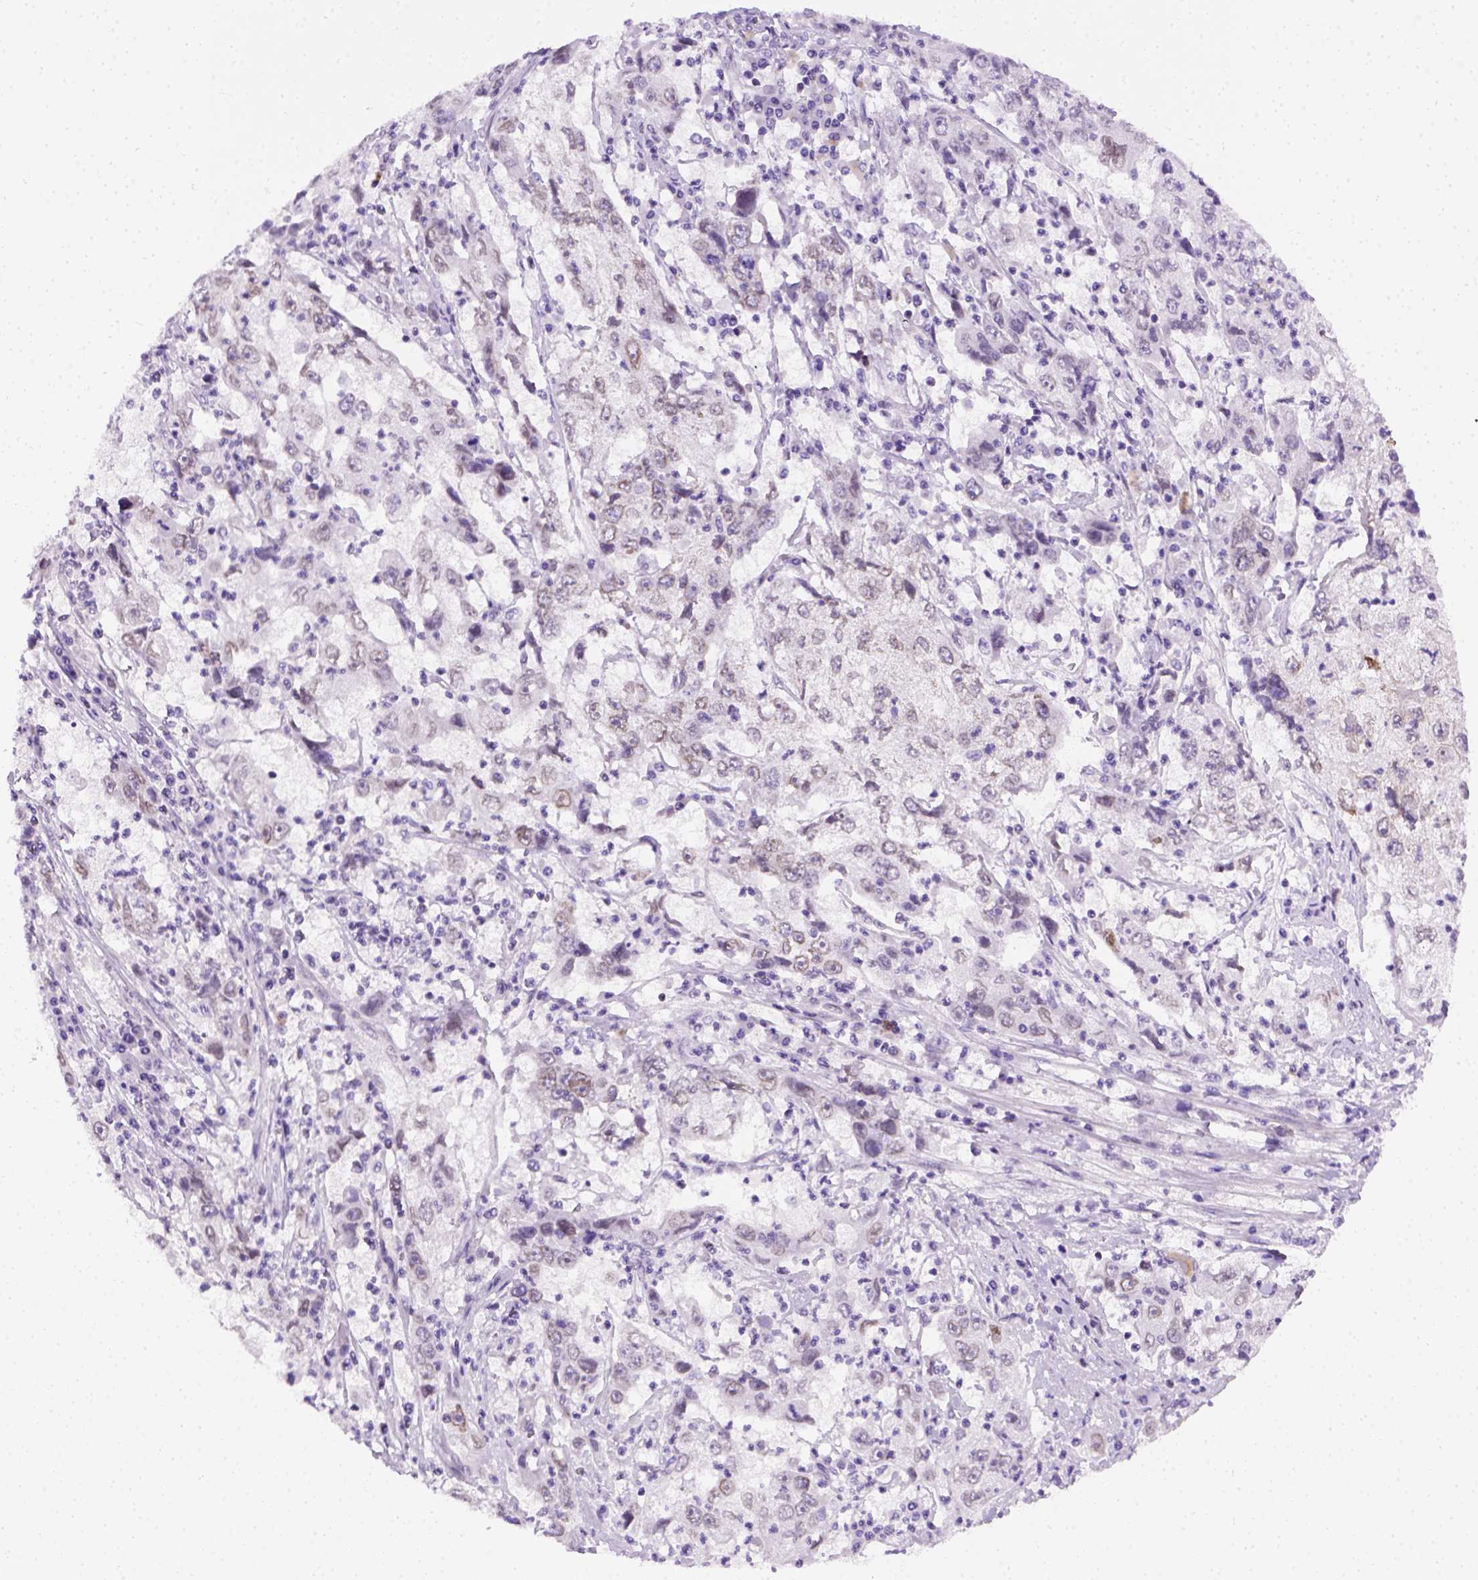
{"staining": {"intensity": "weak", "quantity": "25%-75%", "location": "nuclear"}, "tissue": "cervical cancer", "cell_type": "Tumor cells", "image_type": "cancer", "snomed": [{"axis": "morphology", "description": "Squamous cell carcinoma, NOS"}, {"axis": "topography", "description": "Cervix"}], "caption": "The histopathology image exhibits a brown stain indicating the presence of a protein in the nuclear of tumor cells in squamous cell carcinoma (cervical).", "gene": "FAM184B", "patient": {"sex": "female", "age": 36}}